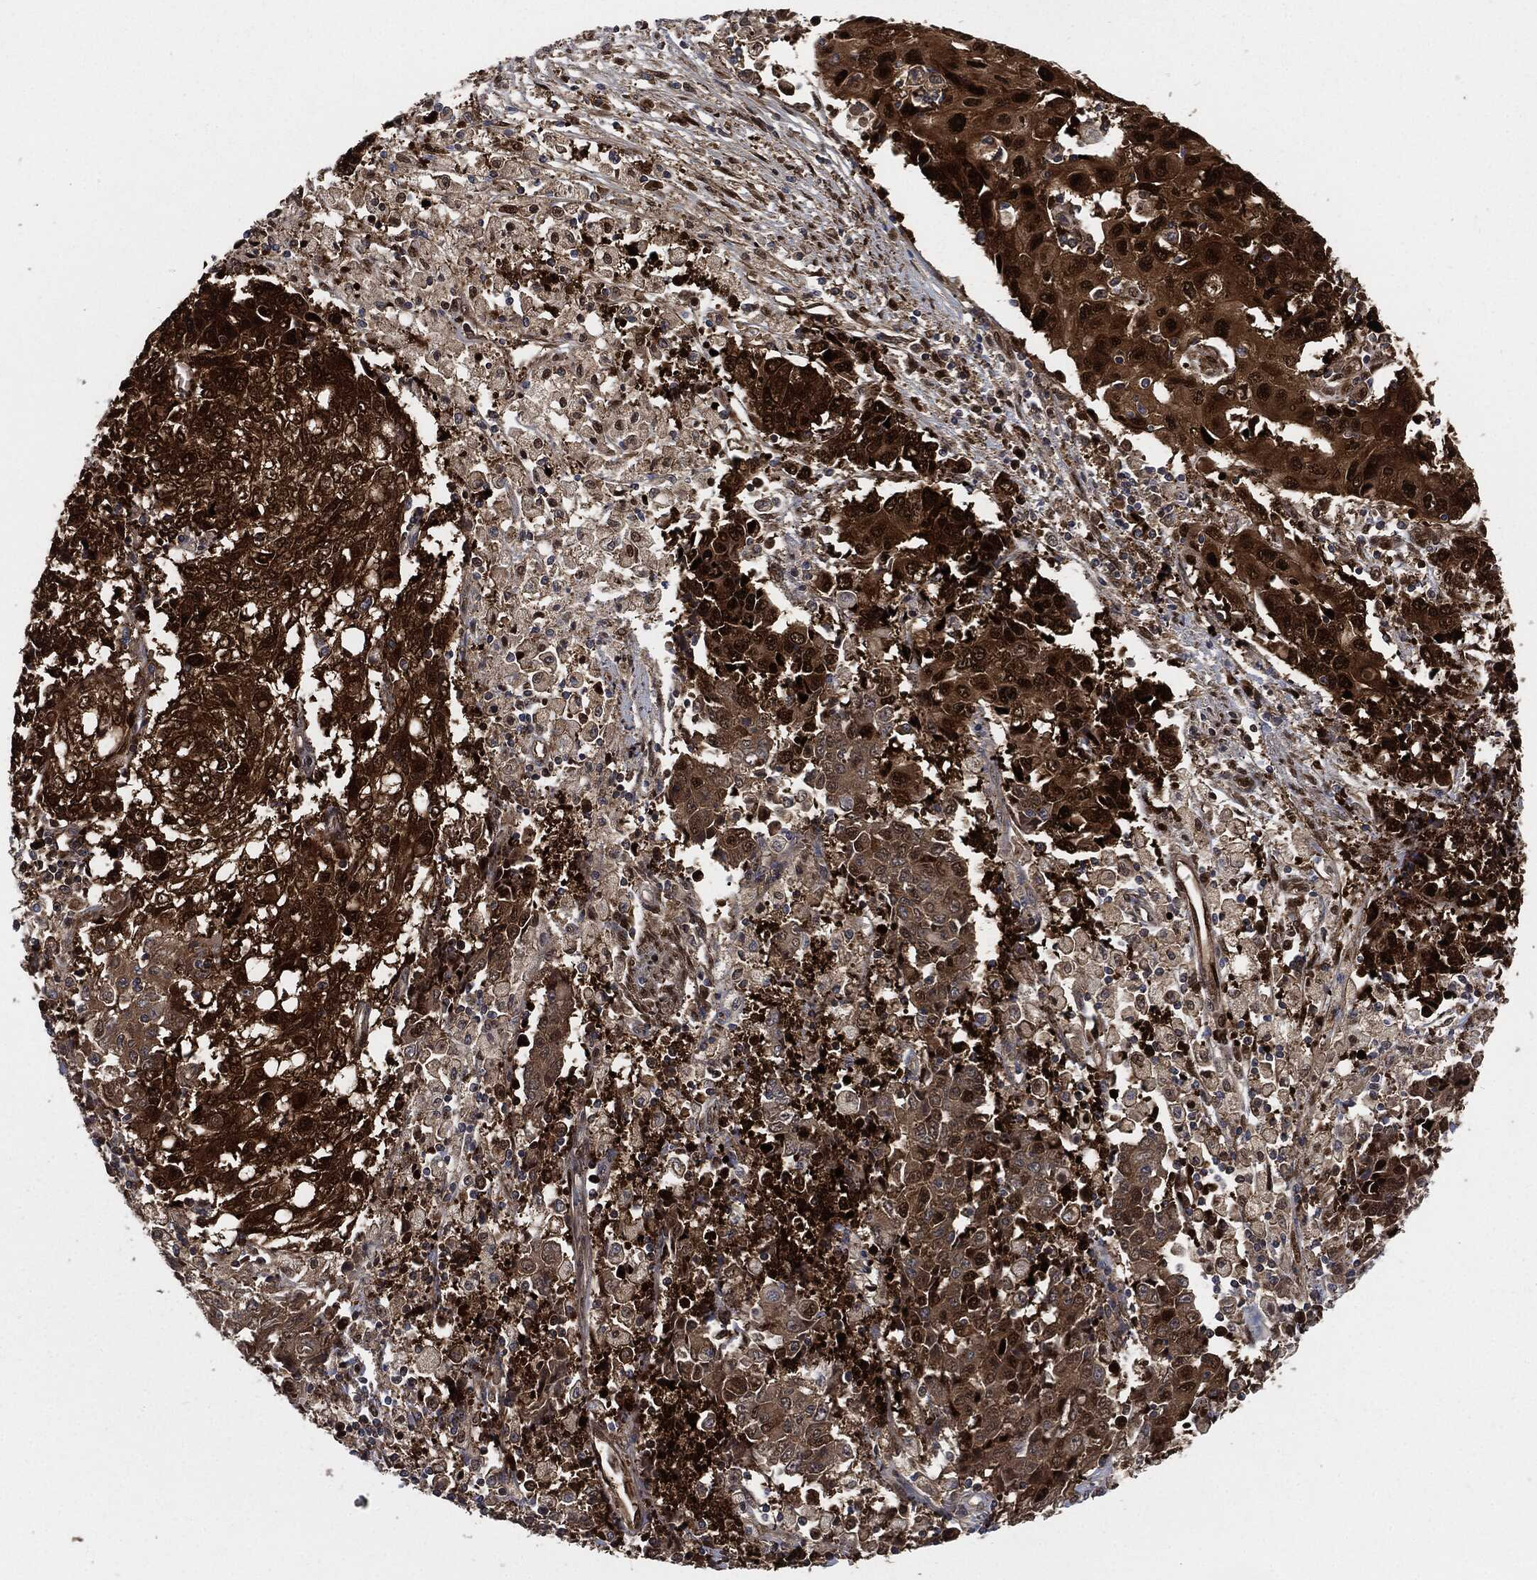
{"staining": {"intensity": "strong", "quantity": ">75%", "location": "cytoplasmic/membranous,nuclear"}, "tissue": "ovarian cancer", "cell_type": "Tumor cells", "image_type": "cancer", "snomed": [{"axis": "morphology", "description": "Carcinoma, endometroid"}, {"axis": "topography", "description": "Ovary"}], "caption": "This histopathology image shows ovarian endometroid carcinoma stained with immunohistochemistry (IHC) to label a protein in brown. The cytoplasmic/membranous and nuclear of tumor cells show strong positivity for the protein. Nuclei are counter-stained blue.", "gene": "DCTN1", "patient": {"sex": "female", "age": 42}}